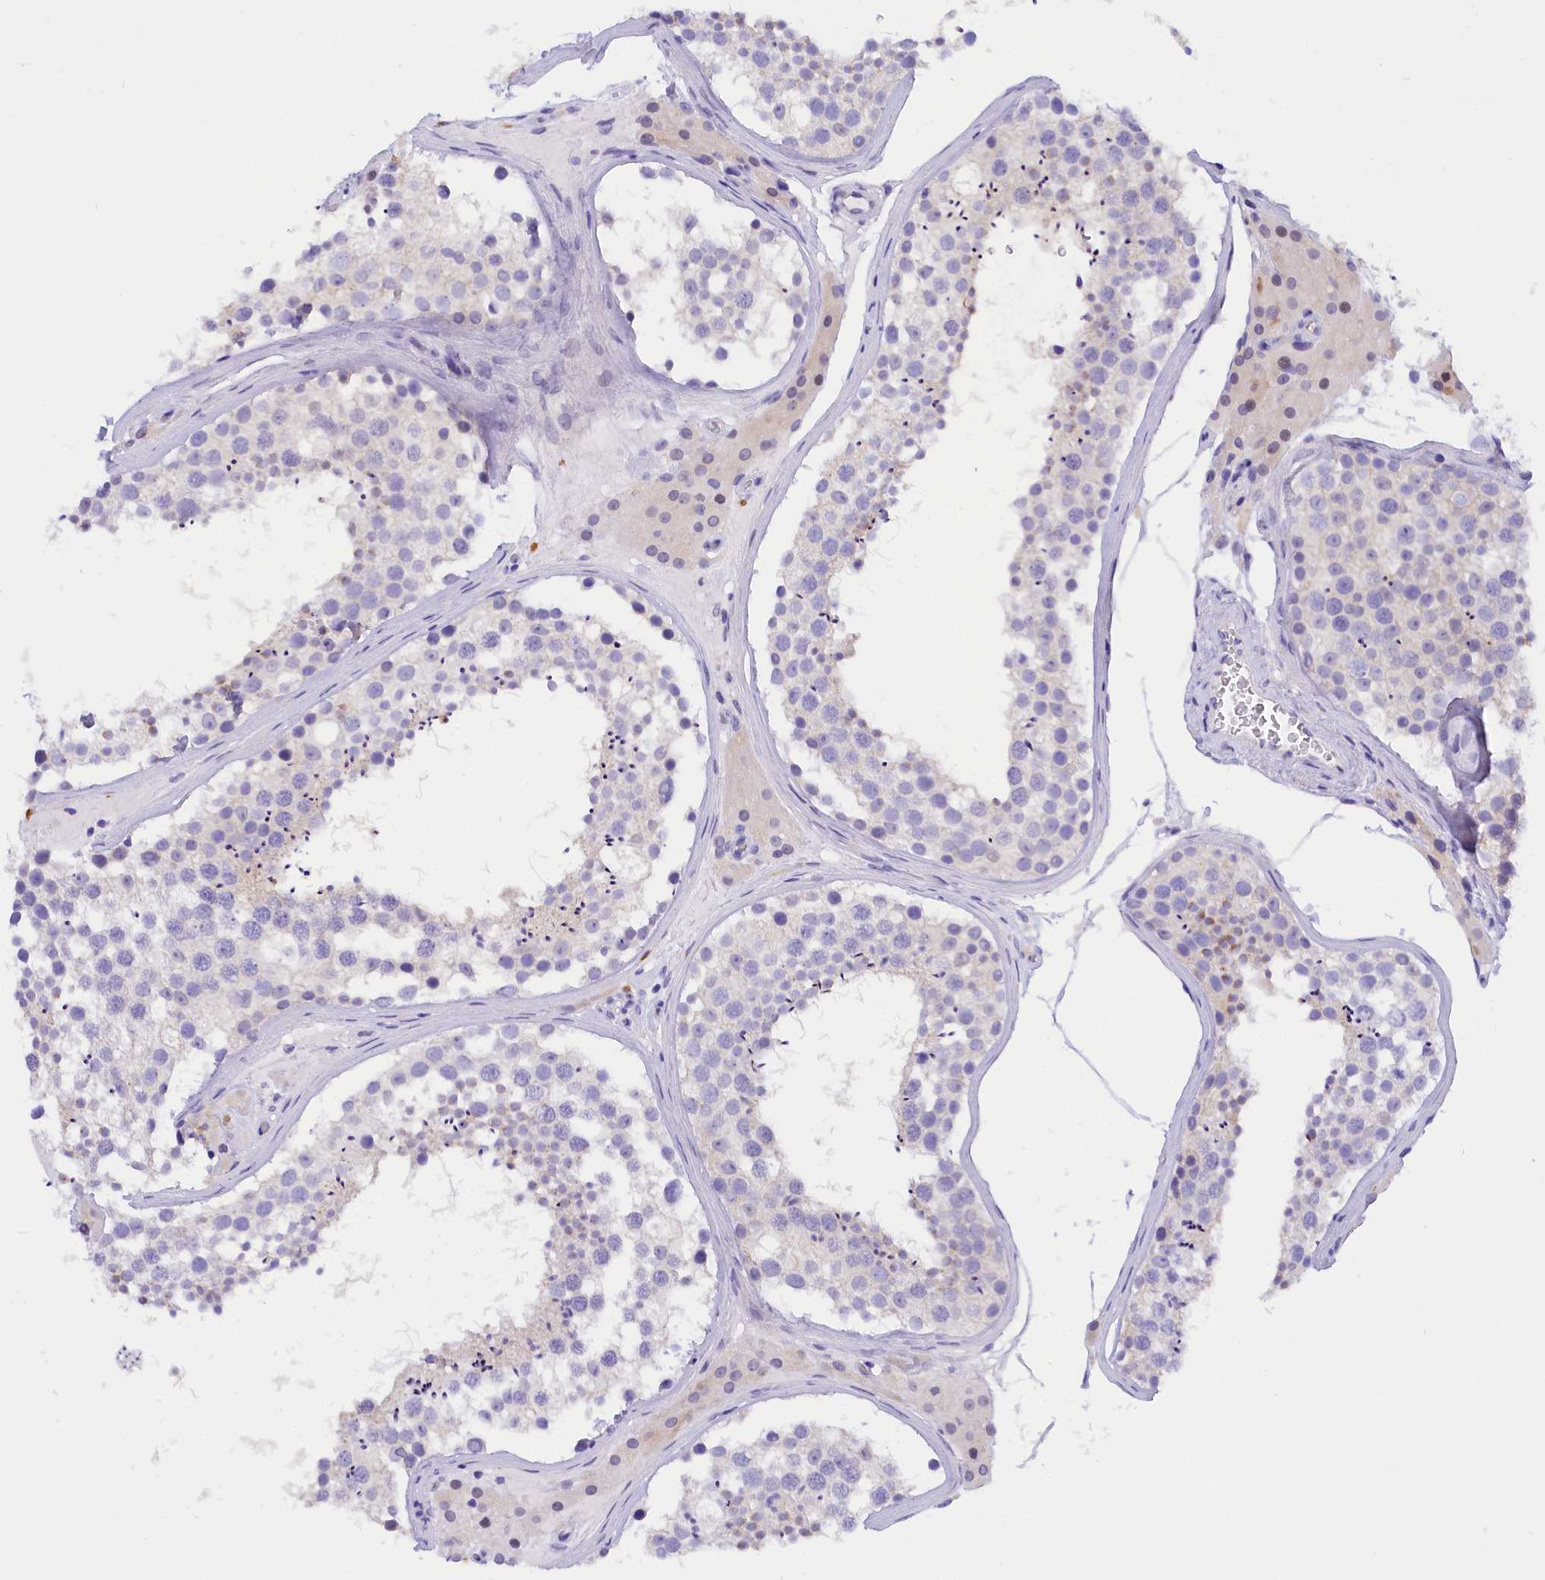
{"staining": {"intensity": "negative", "quantity": "none", "location": "none"}, "tissue": "testis", "cell_type": "Cells in seminiferous ducts", "image_type": "normal", "snomed": [{"axis": "morphology", "description": "Normal tissue, NOS"}, {"axis": "topography", "description": "Testis"}], "caption": "IHC of normal testis displays no positivity in cells in seminiferous ducts. (Brightfield microscopy of DAB (3,3'-diaminobenzidine) immunohistochemistry at high magnification).", "gene": "COL6A5", "patient": {"sex": "male", "age": 46}}